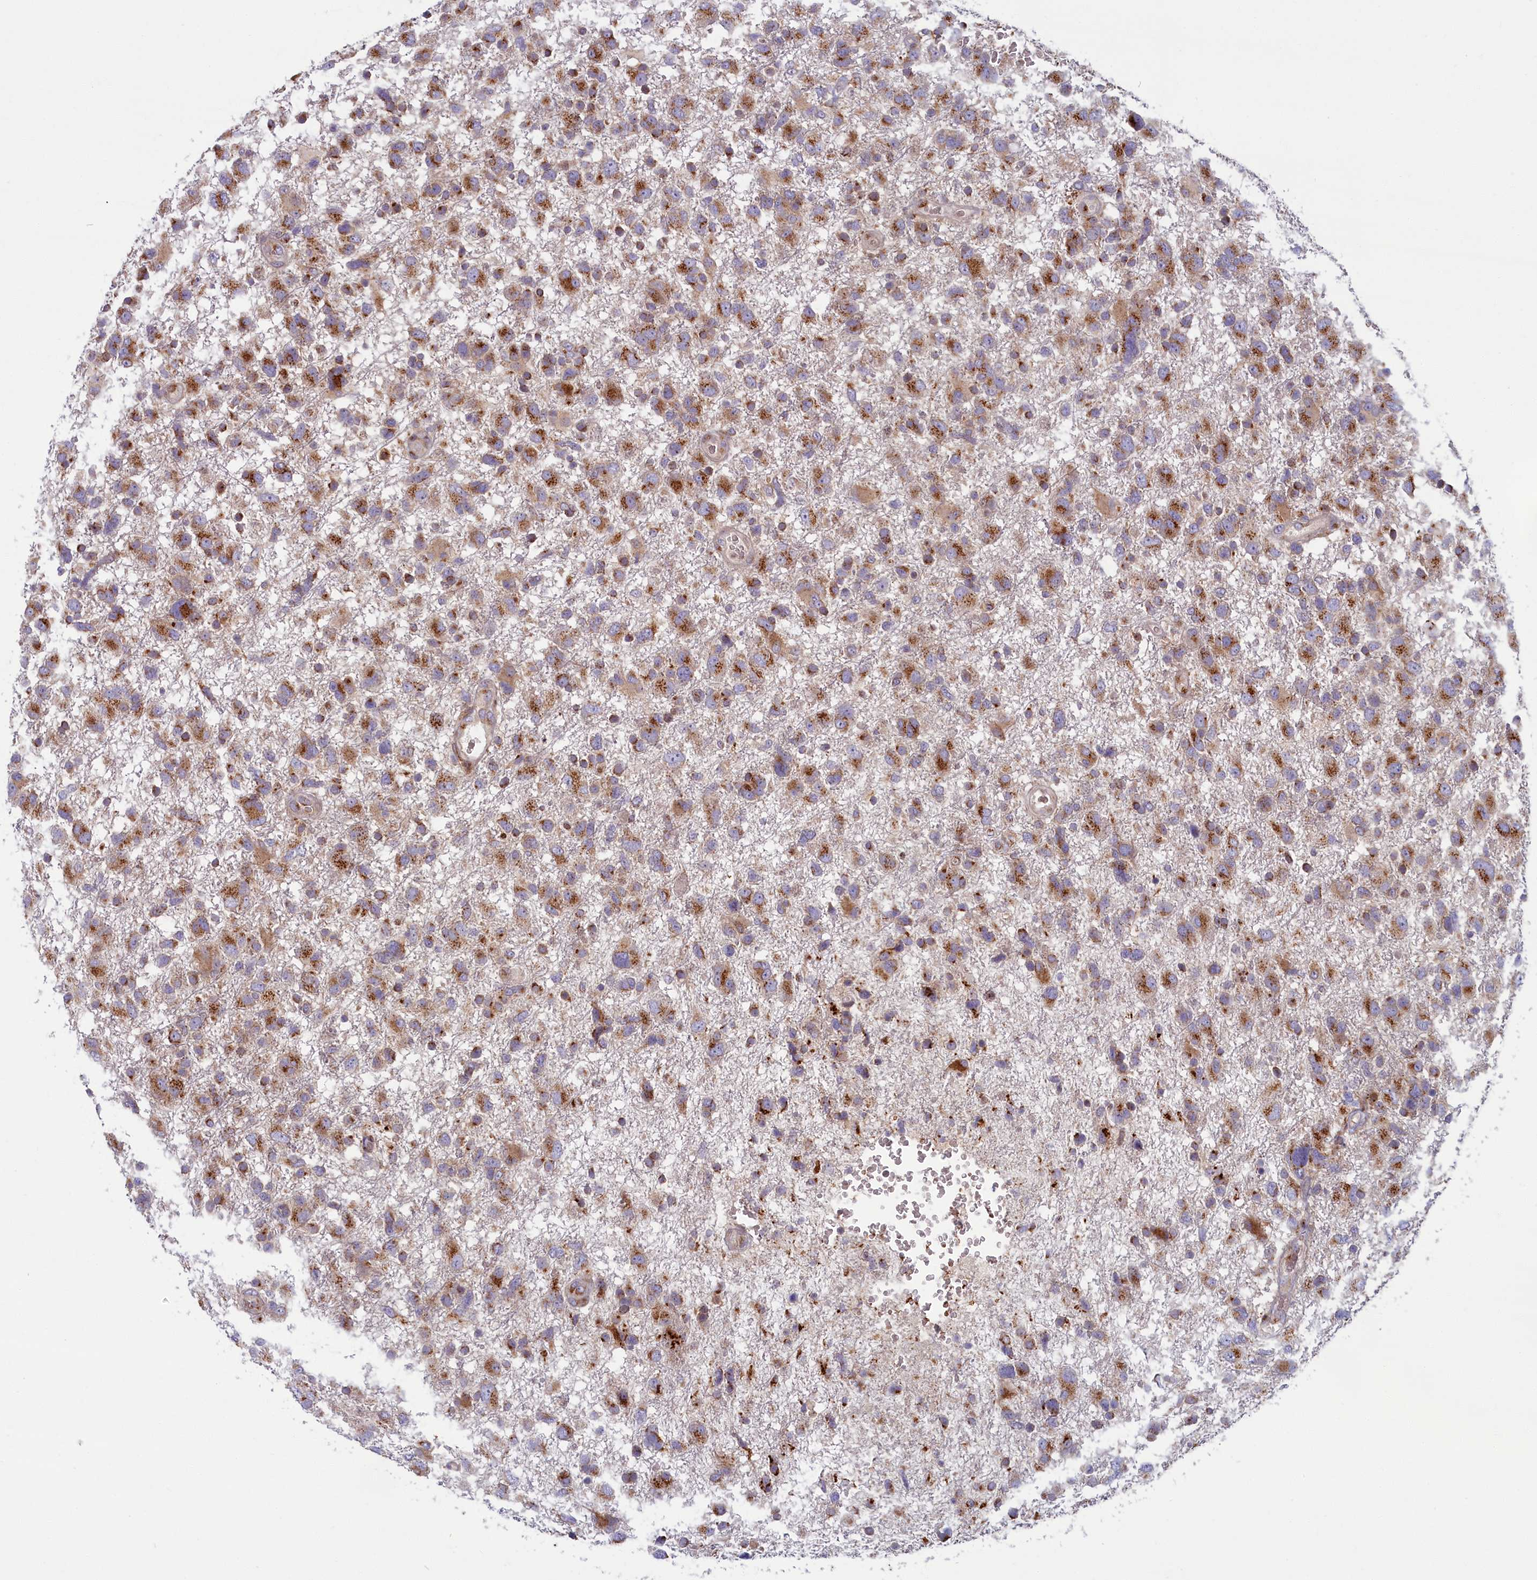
{"staining": {"intensity": "moderate", "quantity": ">75%", "location": "cytoplasmic/membranous"}, "tissue": "glioma", "cell_type": "Tumor cells", "image_type": "cancer", "snomed": [{"axis": "morphology", "description": "Glioma, malignant, High grade"}, {"axis": "topography", "description": "Brain"}], "caption": "Moderate cytoplasmic/membranous protein staining is identified in about >75% of tumor cells in malignant glioma (high-grade).", "gene": "BLVRB", "patient": {"sex": "male", "age": 61}}